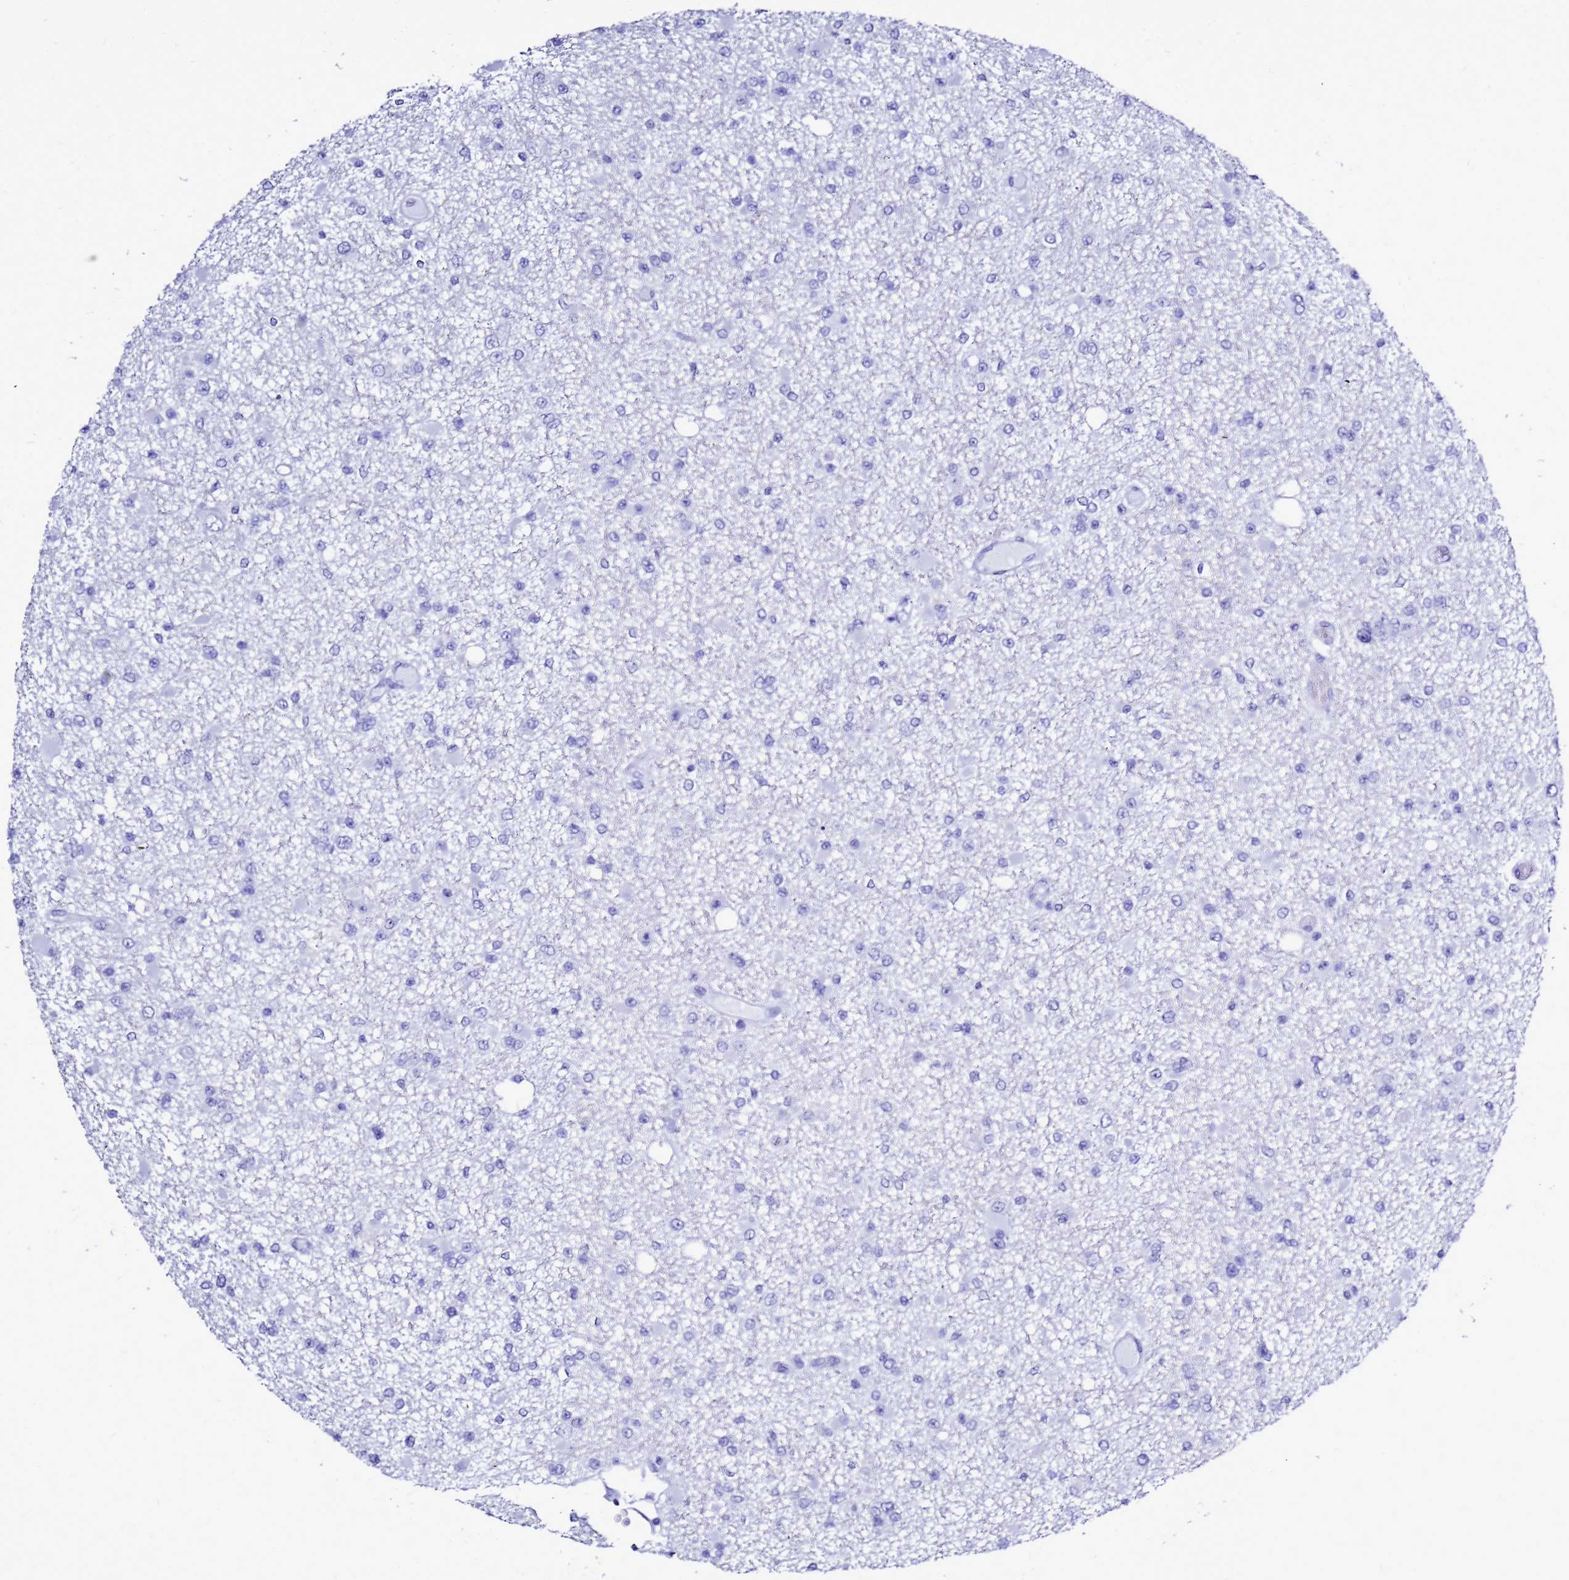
{"staining": {"intensity": "negative", "quantity": "none", "location": "none"}, "tissue": "glioma", "cell_type": "Tumor cells", "image_type": "cancer", "snomed": [{"axis": "morphology", "description": "Glioma, malignant, Low grade"}, {"axis": "topography", "description": "Brain"}], "caption": "Immunohistochemistry histopathology image of neoplastic tissue: human malignant glioma (low-grade) stained with DAB (3,3'-diaminobenzidine) demonstrates no significant protein expression in tumor cells. (DAB IHC with hematoxylin counter stain).", "gene": "LIPF", "patient": {"sex": "female", "age": 22}}